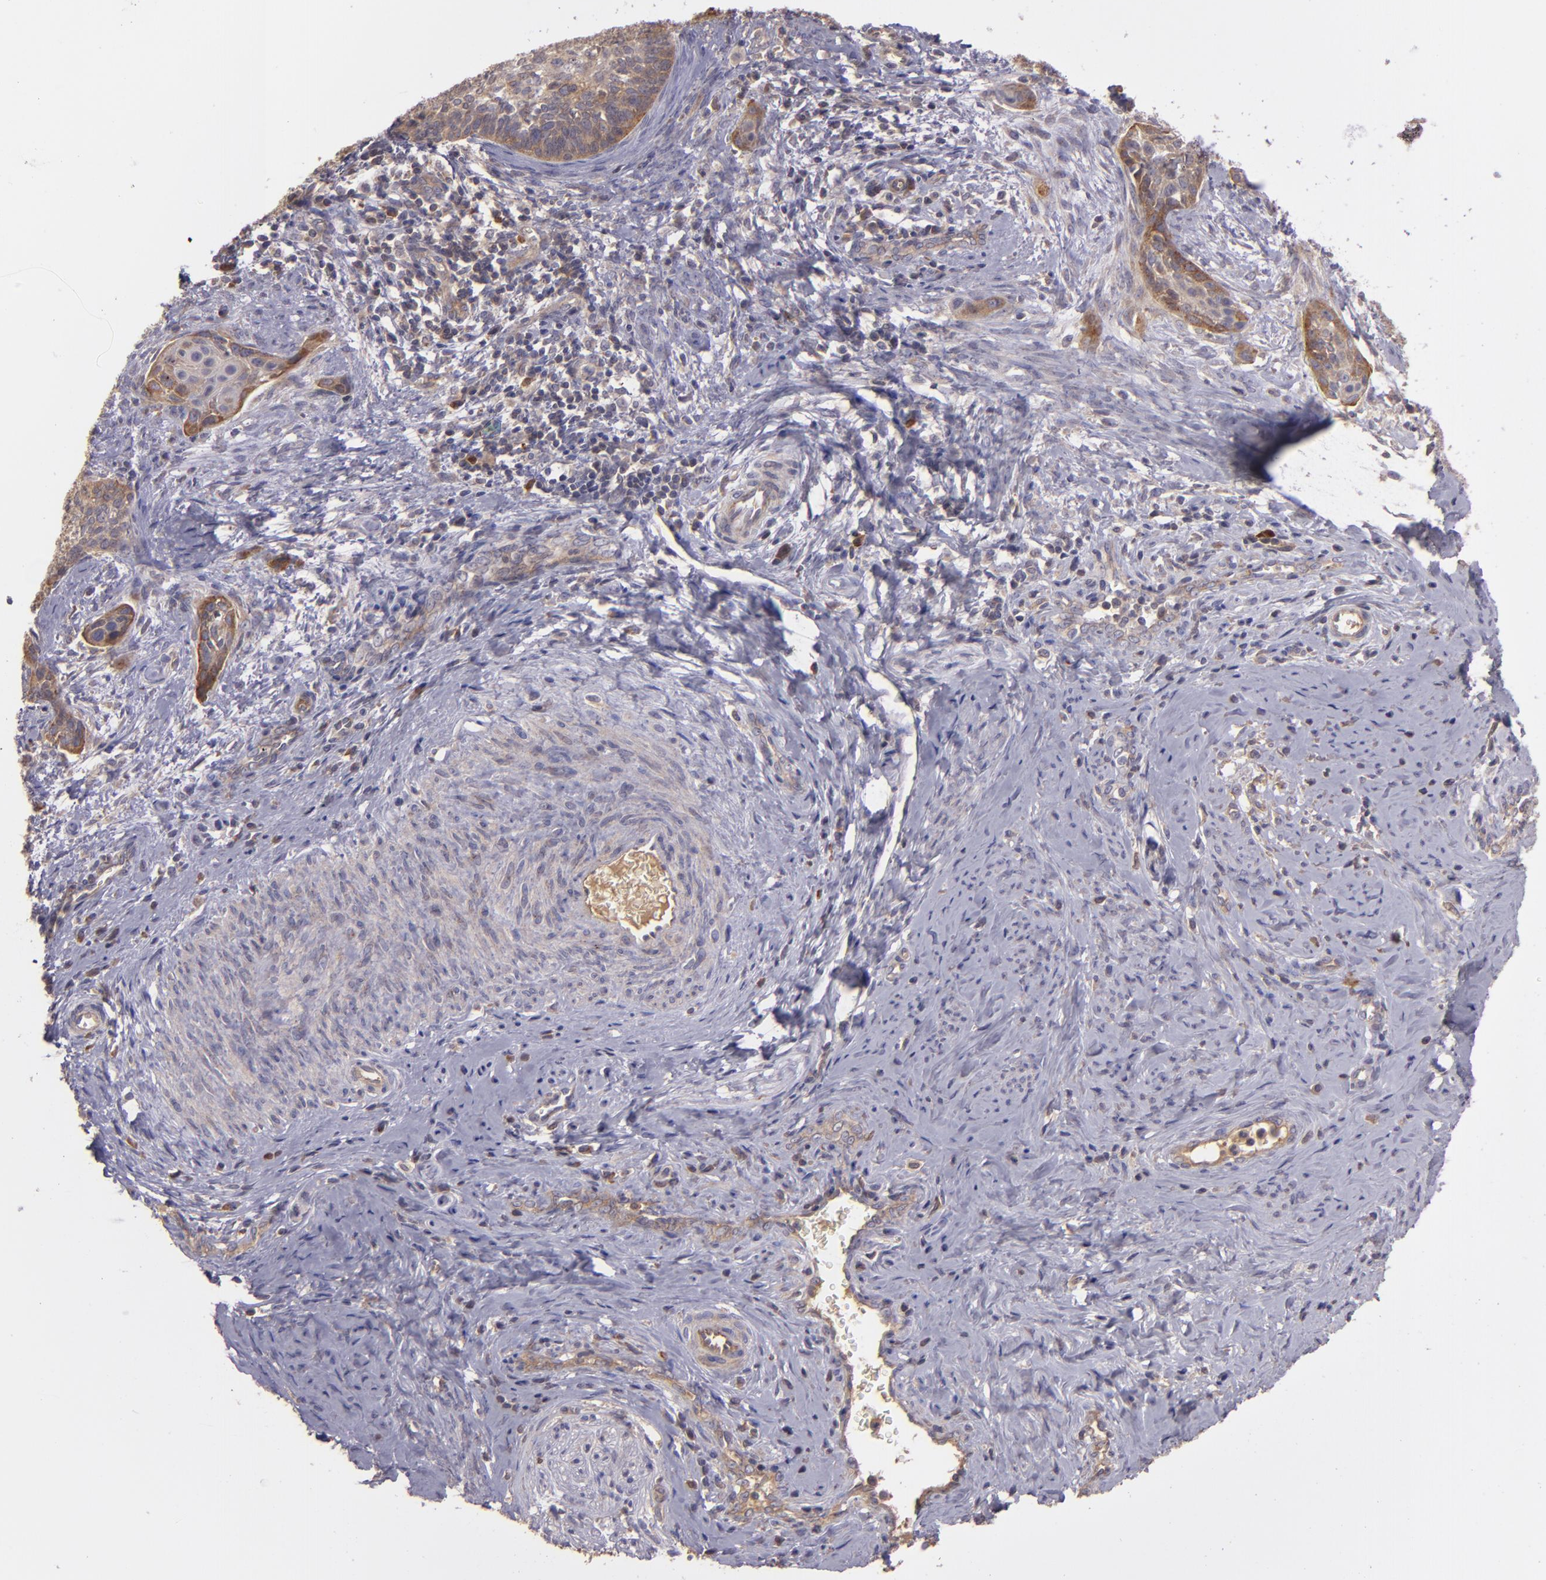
{"staining": {"intensity": "strong", "quantity": ">75%", "location": "cytoplasmic/membranous"}, "tissue": "cervical cancer", "cell_type": "Tumor cells", "image_type": "cancer", "snomed": [{"axis": "morphology", "description": "Squamous cell carcinoma, NOS"}, {"axis": "topography", "description": "Cervix"}], "caption": "Immunohistochemistry image of neoplastic tissue: human cervical cancer stained using immunohistochemistry (IHC) demonstrates high levels of strong protein expression localized specifically in the cytoplasmic/membranous of tumor cells, appearing as a cytoplasmic/membranous brown color.", "gene": "ECE1", "patient": {"sex": "female", "age": 33}}